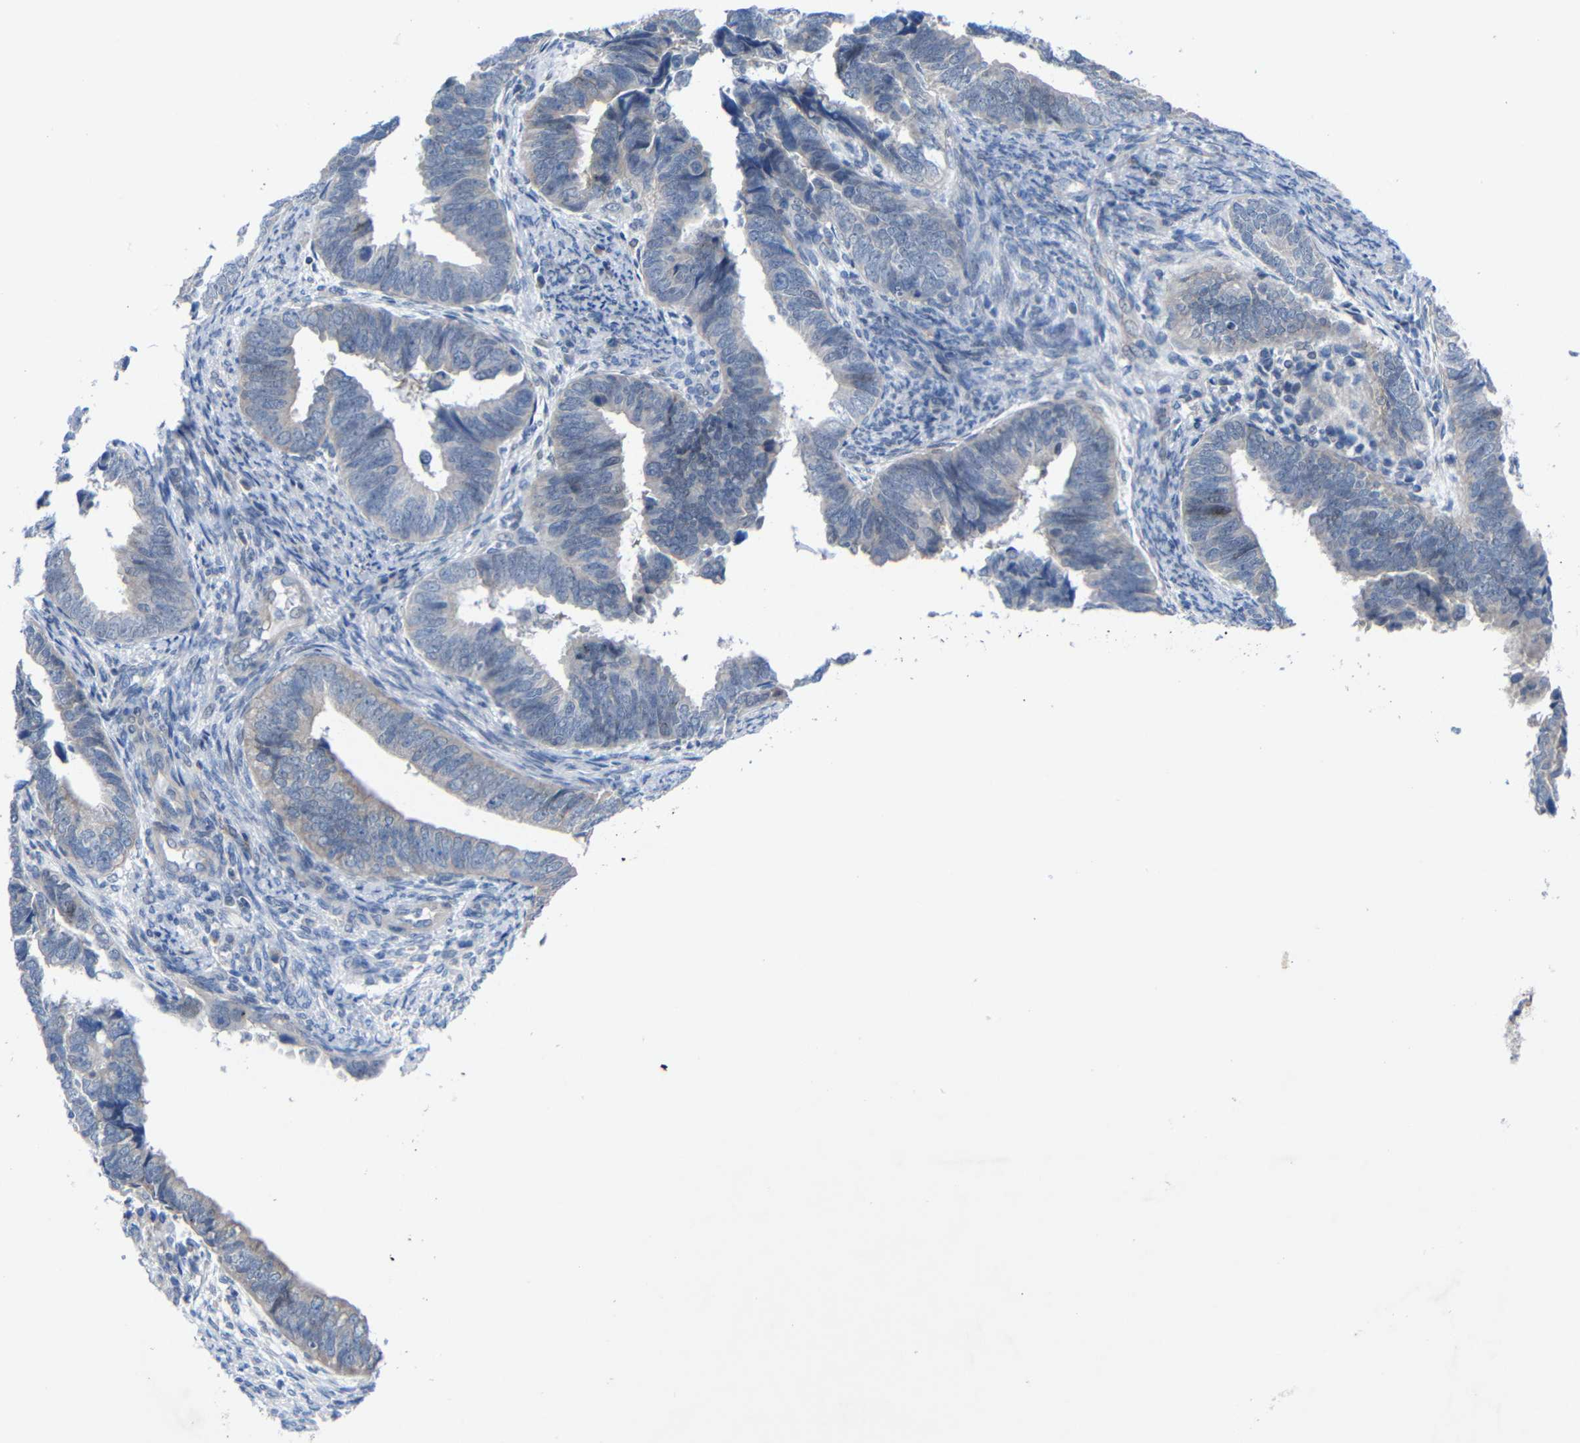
{"staining": {"intensity": "negative", "quantity": "none", "location": "none"}, "tissue": "endometrial cancer", "cell_type": "Tumor cells", "image_type": "cancer", "snomed": [{"axis": "morphology", "description": "Adenocarcinoma, NOS"}, {"axis": "topography", "description": "Endometrium"}], "caption": "Image shows no protein positivity in tumor cells of adenocarcinoma (endometrial) tissue.", "gene": "CMTM1", "patient": {"sex": "female", "age": 75}}